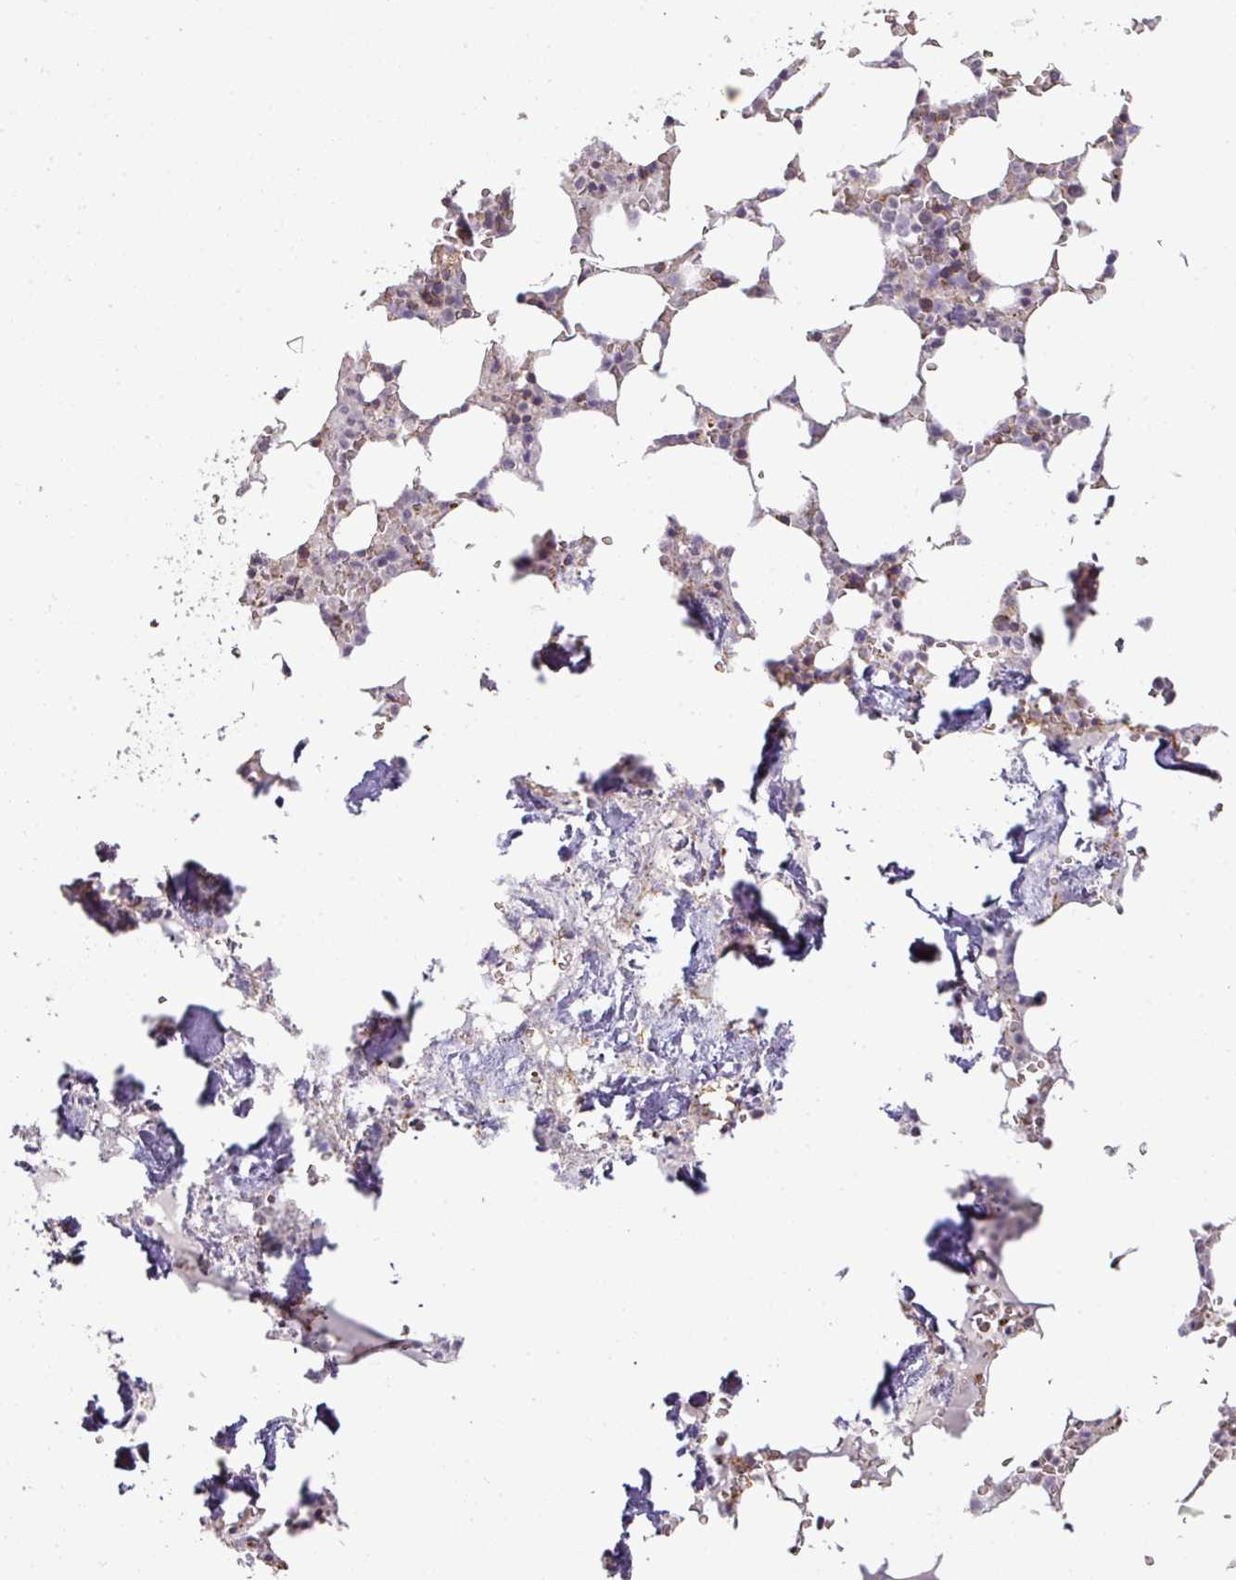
{"staining": {"intensity": "weak", "quantity": "<25%", "location": "cytoplasmic/membranous"}, "tissue": "bone marrow", "cell_type": "Hematopoietic cells", "image_type": "normal", "snomed": [{"axis": "morphology", "description": "Normal tissue, NOS"}, {"axis": "topography", "description": "Bone marrow"}], "caption": "DAB immunohistochemical staining of unremarkable bone marrow shows no significant positivity in hematopoietic cells. (DAB (3,3'-diaminobenzidine) IHC visualized using brightfield microscopy, high magnification).", "gene": "MYOM2", "patient": {"sex": "male", "age": 64}}